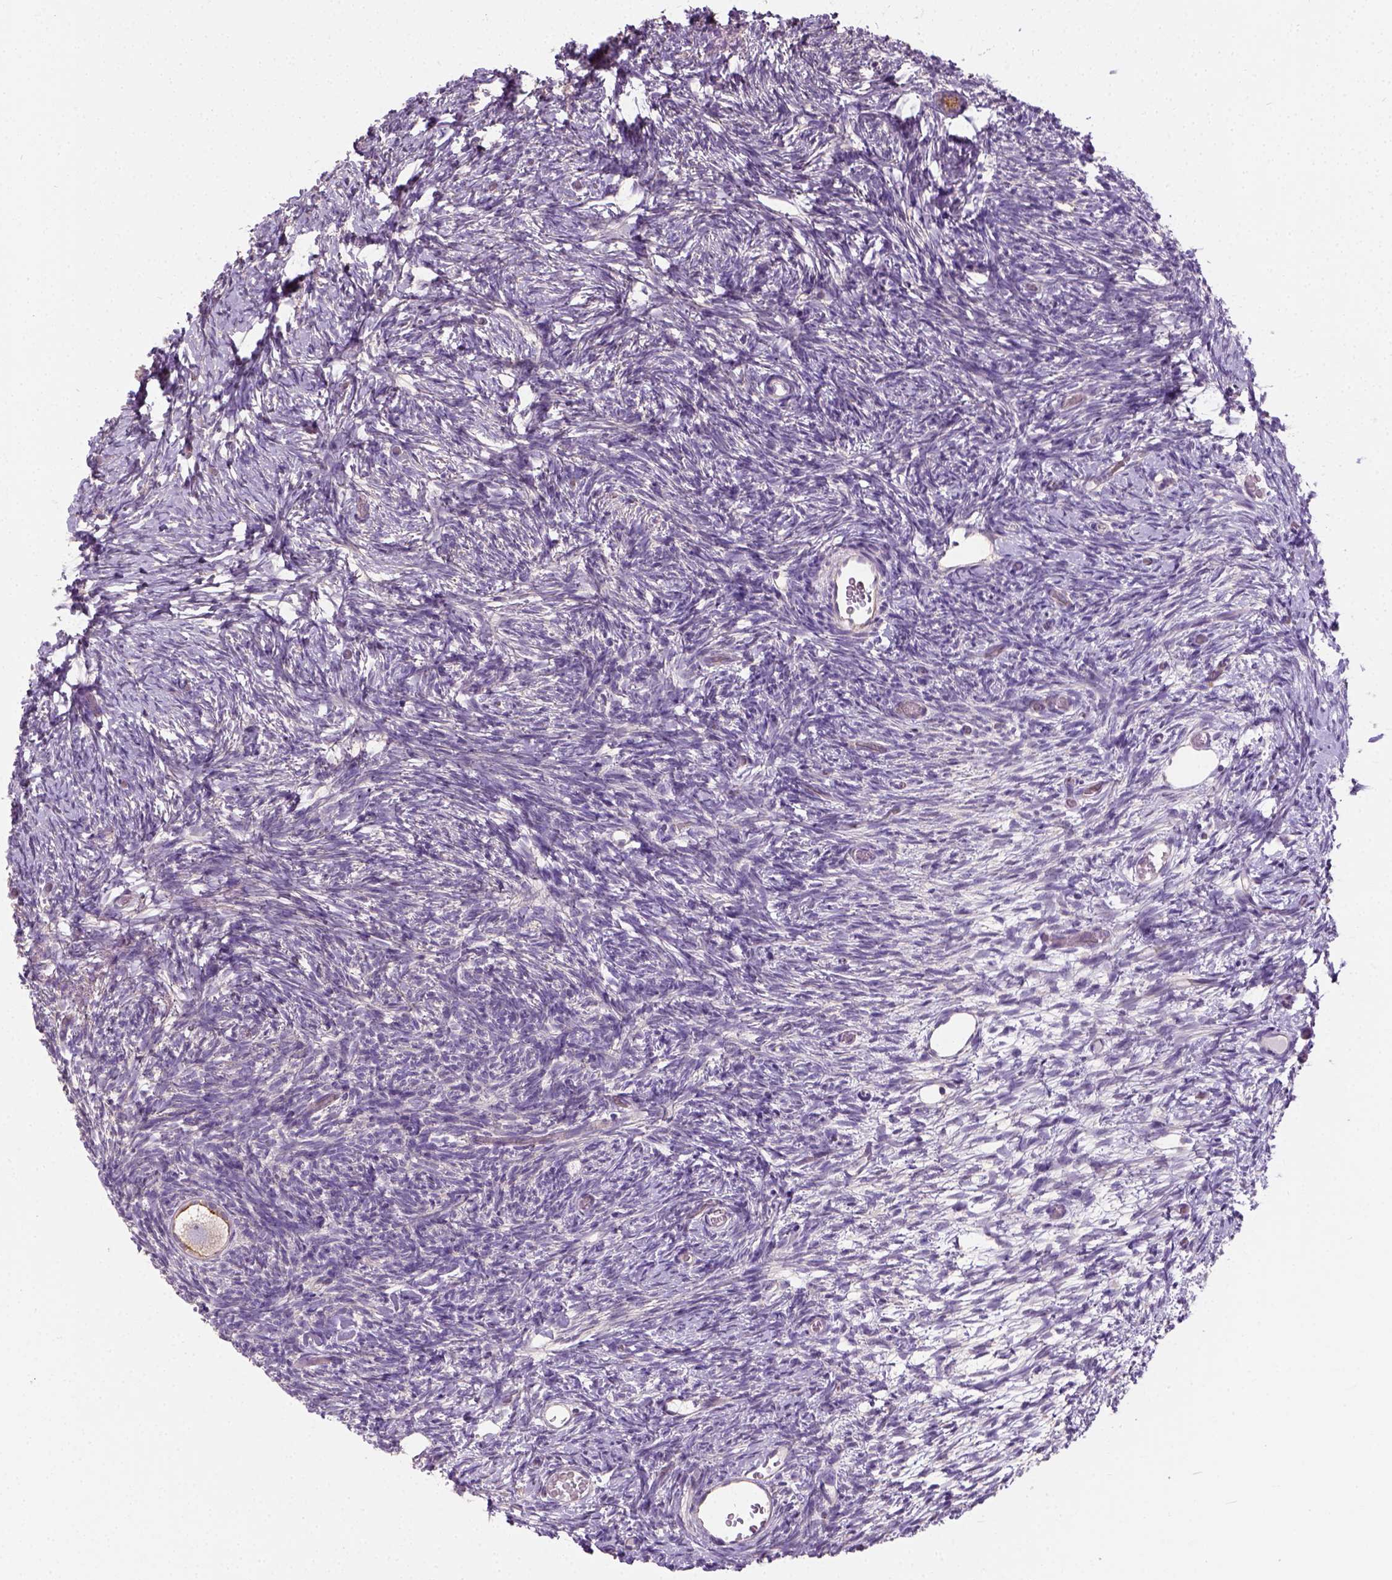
{"staining": {"intensity": "moderate", "quantity": "<25%", "location": "cytoplasmic/membranous"}, "tissue": "ovary", "cell_type": "Follicle cells", "image_type": "normal", "snomed": [{"axis": "morphology", "description": "Normal tissue, NOS"}, {"axis": "topography", "description": "Ovary"}], "caption": "Protein expression analysis of benign human ovary reveals moderate cytoplasmic/membranous staining in about <25% of follicle cells. The protein is stained brown, and the nuclei are stained in blue (DAB IHC with brightfield microscopy, high magnification).", "gene": "CRACR2A", "patient": {"sex": "female", "age": 39}}